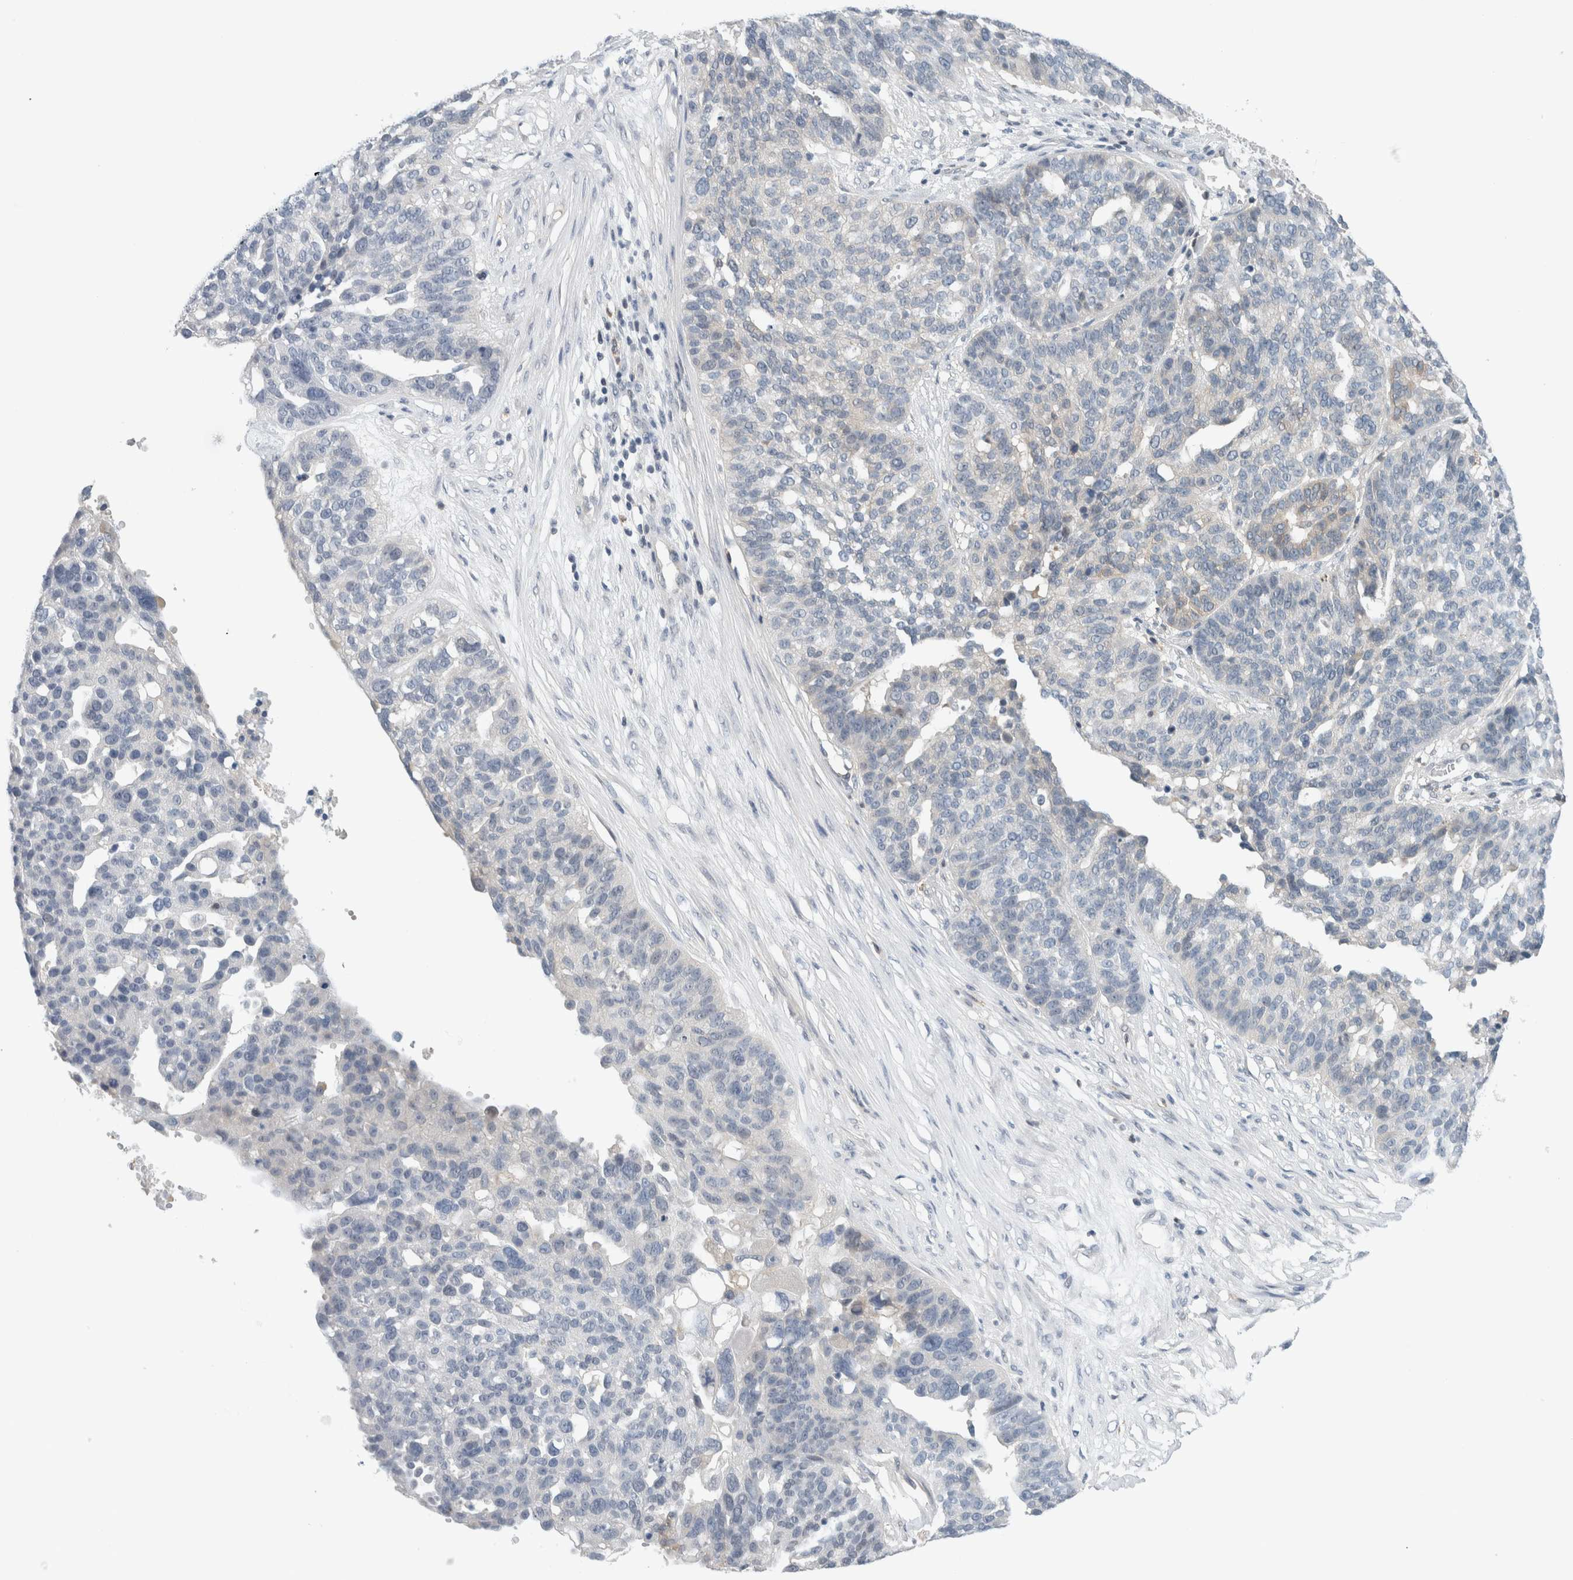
{"staining": {"intensity": "negative", "quantity": "none", "location": "none"}, "tissue": "ovarian cancer", "cell_type": "Tumor cells", "image_type": "cancer", "snomed": [{"axis": "morphology", "description": "Cystadenocarcinoma, serous, NOS"}, {"axis": "topography", "description": "Ovary"}], "caption": "DAB immunohistochemical staining of ovarian cancer shows no significant staining in tumor cells.", "gene": "PFDN4", "patient": {"sex": "female", "age": 59}}